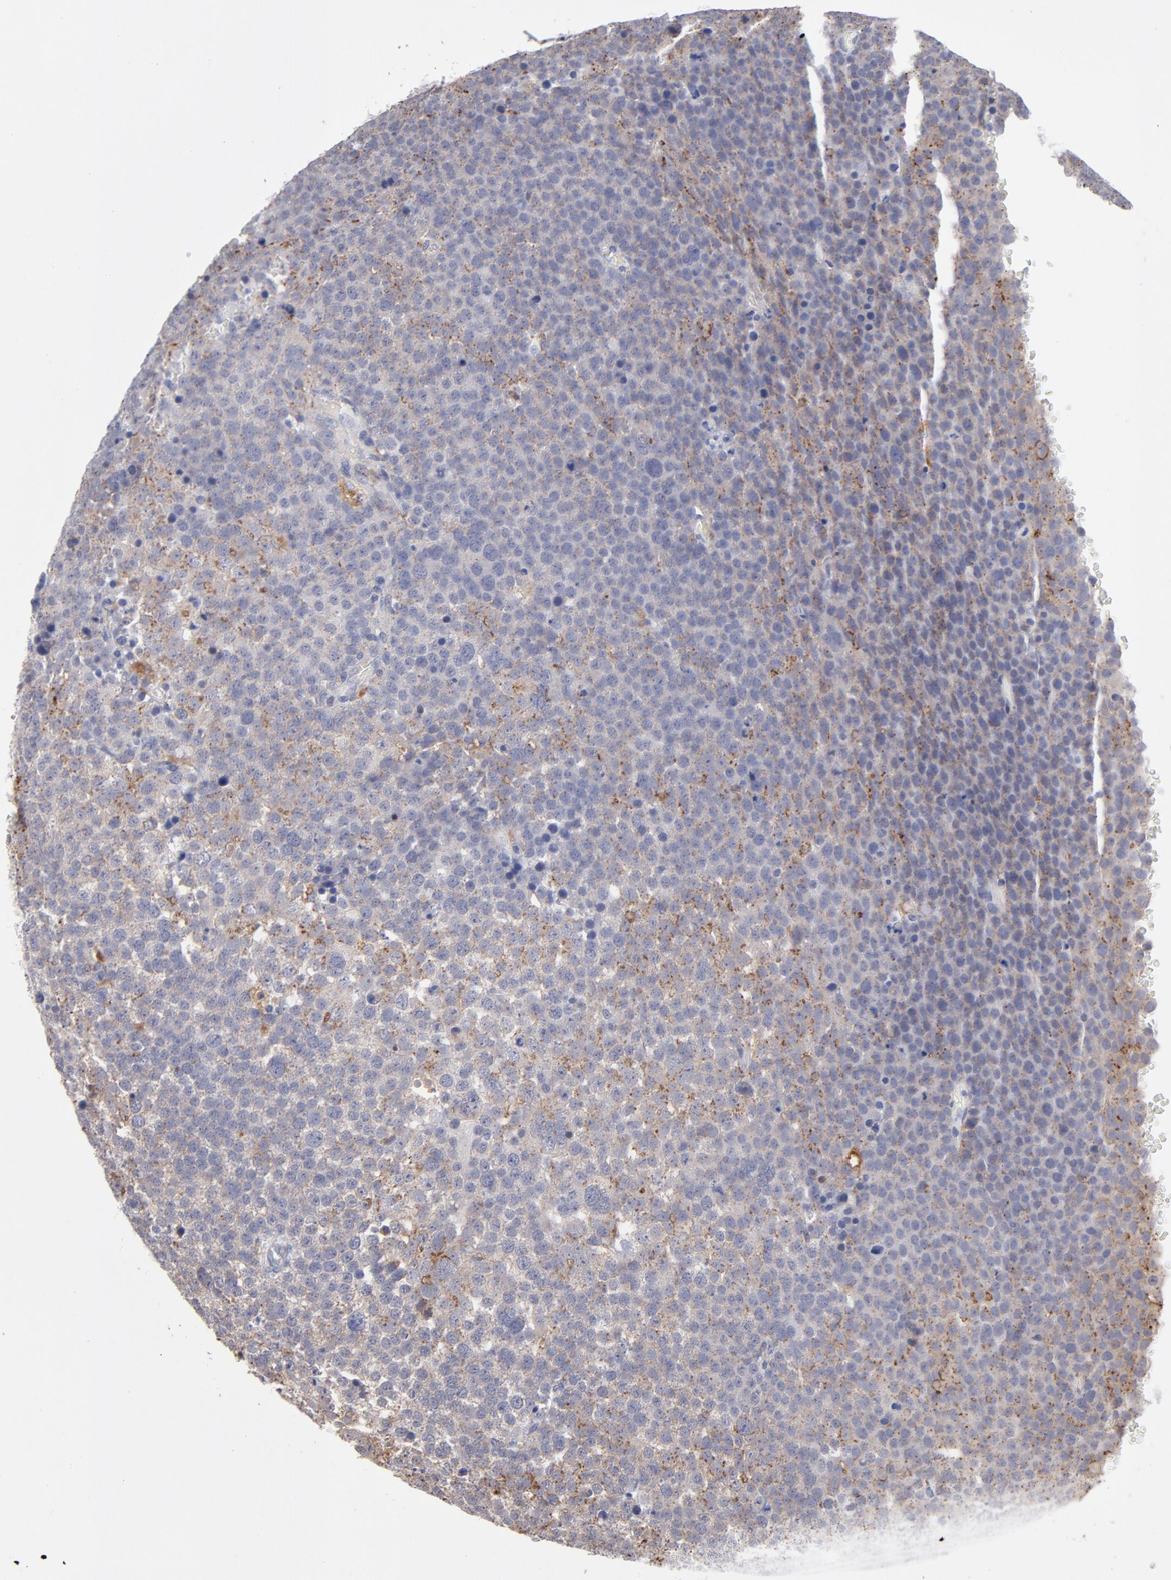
{"staining": {"intensity": "weak", "quantity": ">75%", "location": "cytoplasmic/membranous"}, "tissue": "testis cancer", "cell_type": "Tumor cells", "image_type": "cancer", "snomed": [{"axis": "morphology", "description": "Seminoma, NOS"}, {"axis": "topography", "description": "Testis"}], "caption": "A brown stain shows weak cytoplasmic/membranous positivity of a protein in human testis seminoma tumor cells. (brown staining indicates protein expression, while blue staining denotes nuclei).", "gene": "RRAGB", "patient": {"sex": "male", "age": 71}}